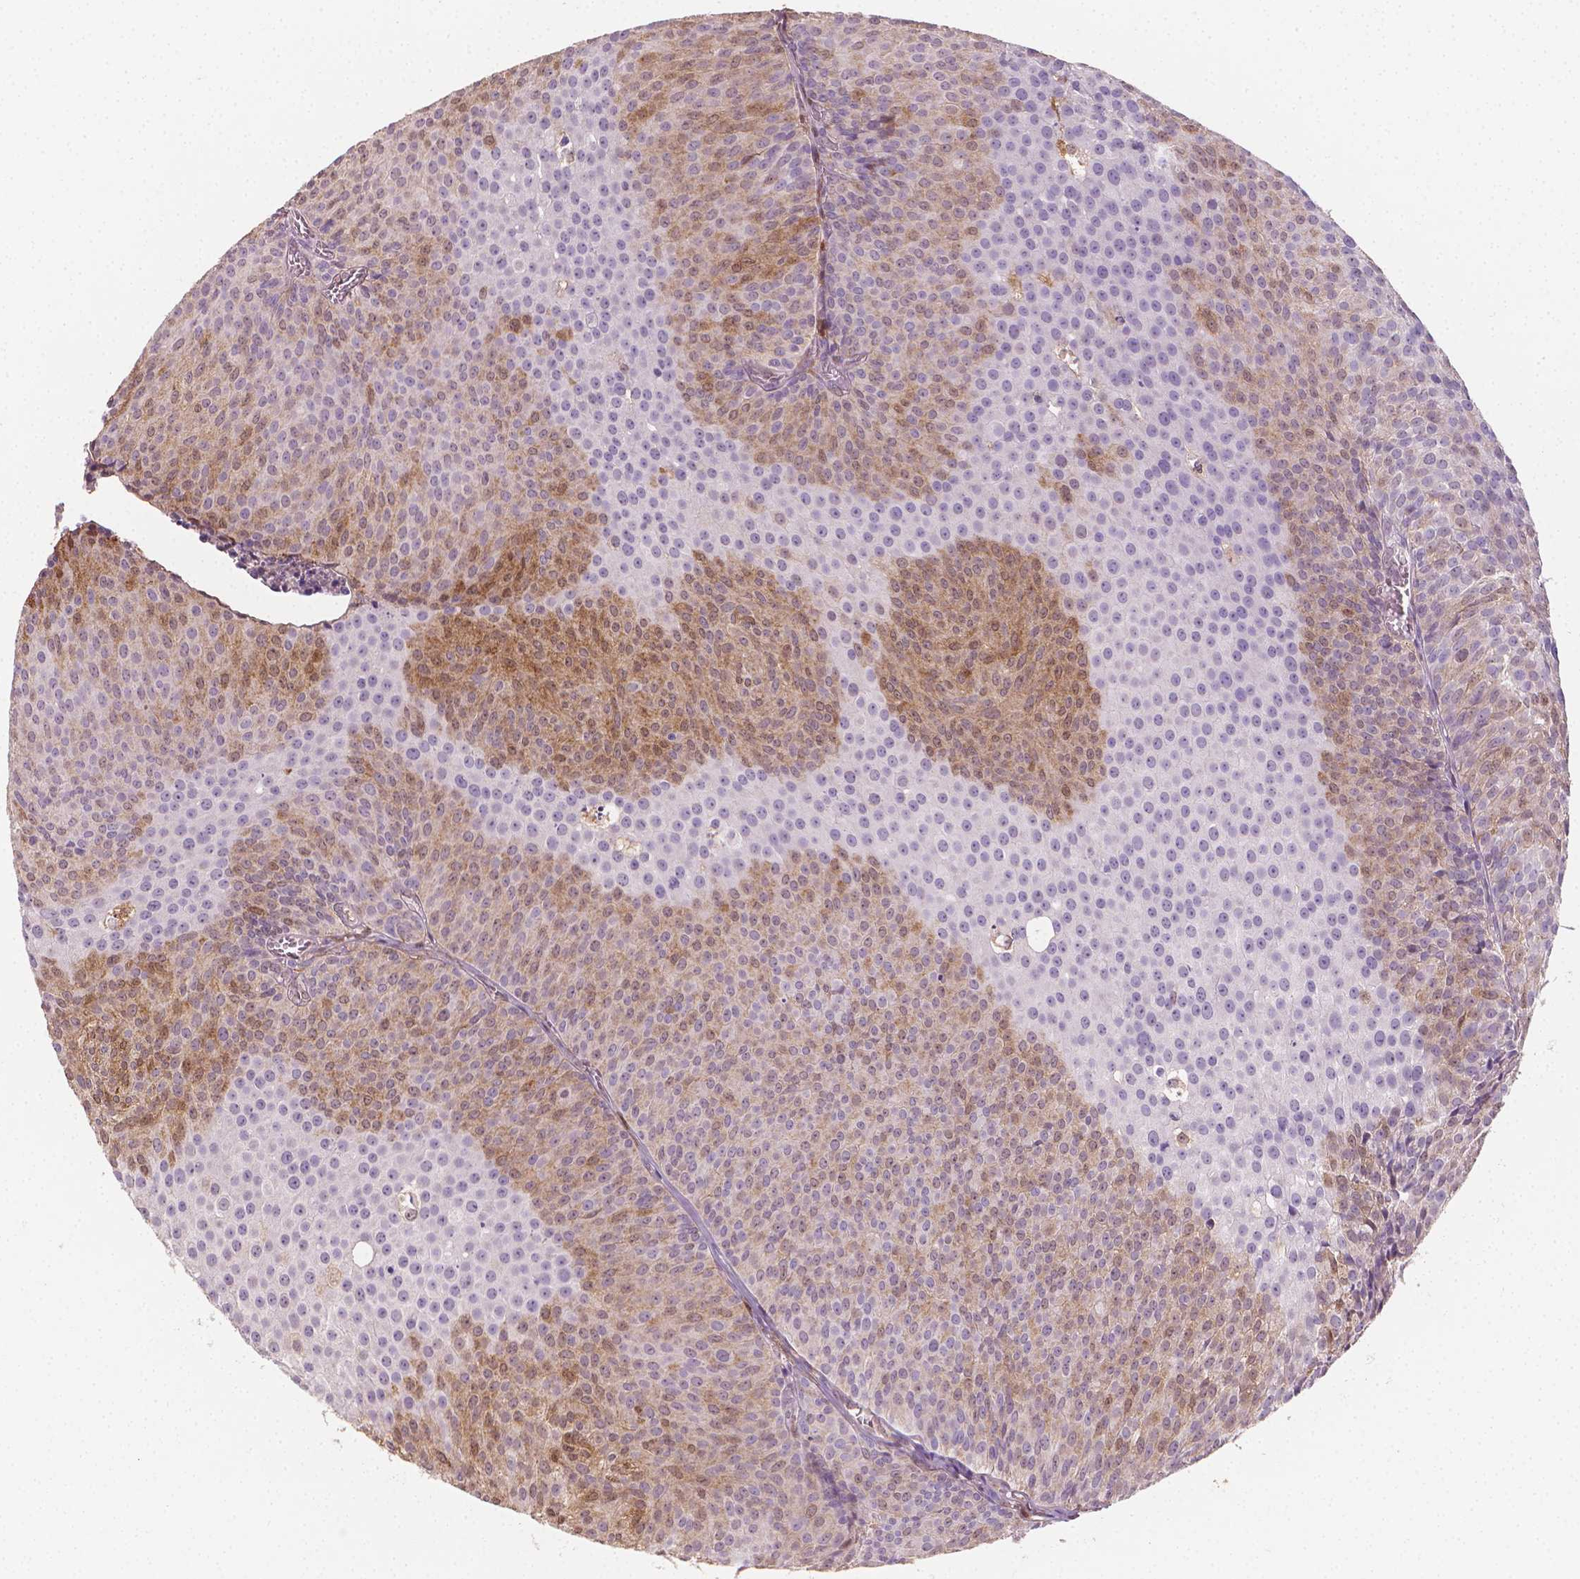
{"staining": {"intensity": "strong", "quantity": "25%-75%", "location": "cytoplasmic/membranous,nuclear"}, "tissue": "urothelial cancer", "cell_type": "Tumor cells", "image_type": "cancer", "snomed": [{"axis": "morphology", "description": "Urothelial carcinoma, Low grade"}, {"axis": "topography", "description": "Urinary bladder"}], "caption": "Immunohistochemistry of urothelial carcinoma (low-grade) demonstrates high levels of strong cytoplasmic/membranous and nuclear positivity in about 25%-75% of tumor cells. (Stains: DAB in brown, nuclei in blue, Microscopy: brightfield microscopy at high magnification).", "gene": "TNFAIP2", "patient": {"sex": "male", "age": 63}}